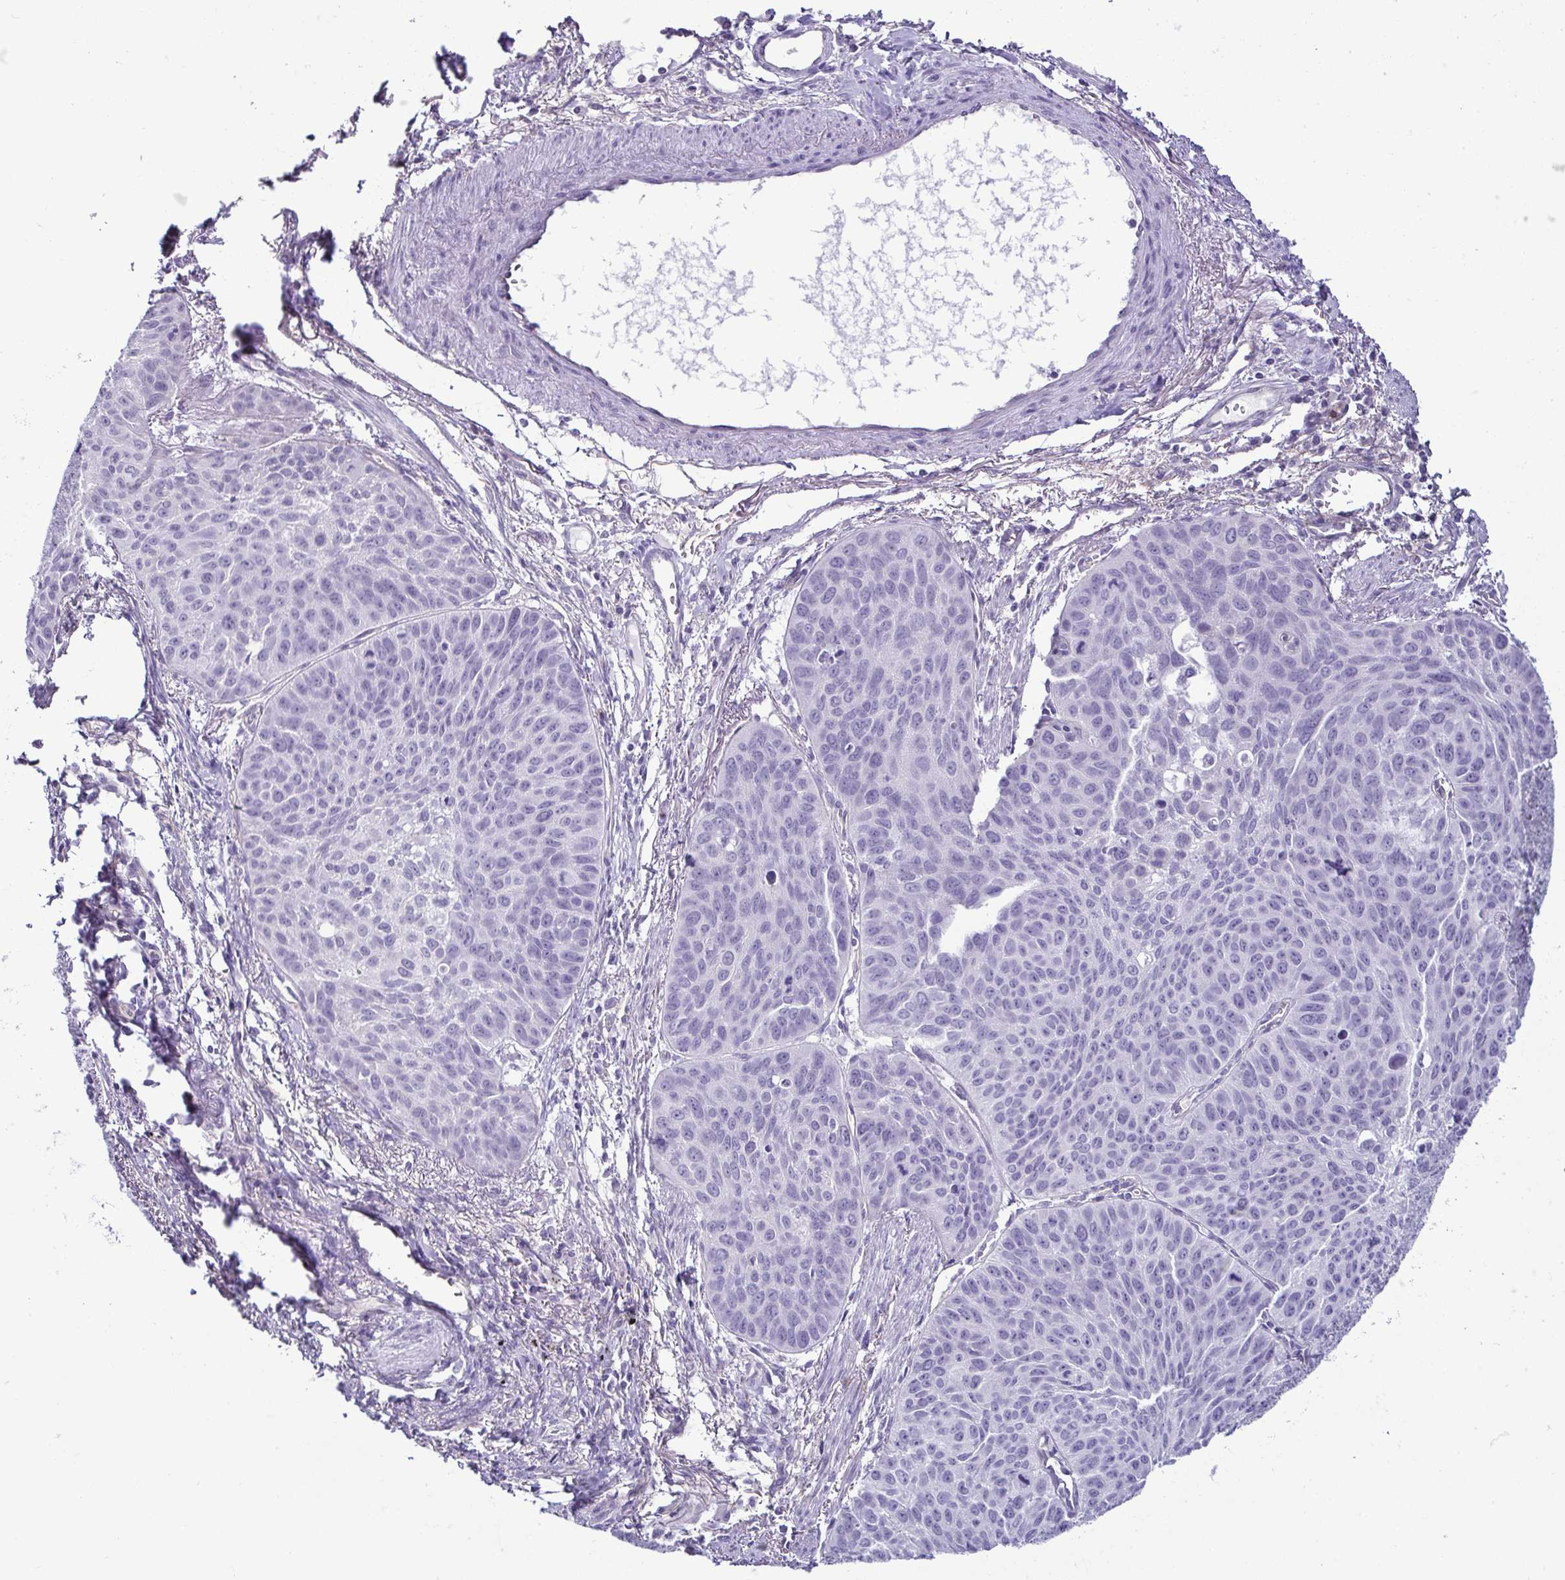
{"staining": {"intensity": "negative", "quantity": "none", "location": "none"}, "tissue": "lung cancer", "cell_type": "Tumor cells", "image_type": "cancer", "snomed": [{"axis": "morphology", "description": "Squamous cell carcinoma, NOS"}, {"axis": "topography", "description": "Lung"}], "caption": "The immunohistochemistry (IHC) micrograph has no significant positivity in tumor cells of lung cancer tissue. (DAB immunohistochemistry (IHC) with hematoxylin counter stain).", "gene": "CASP14", "patient": {"sex": "male", "age": 71}}